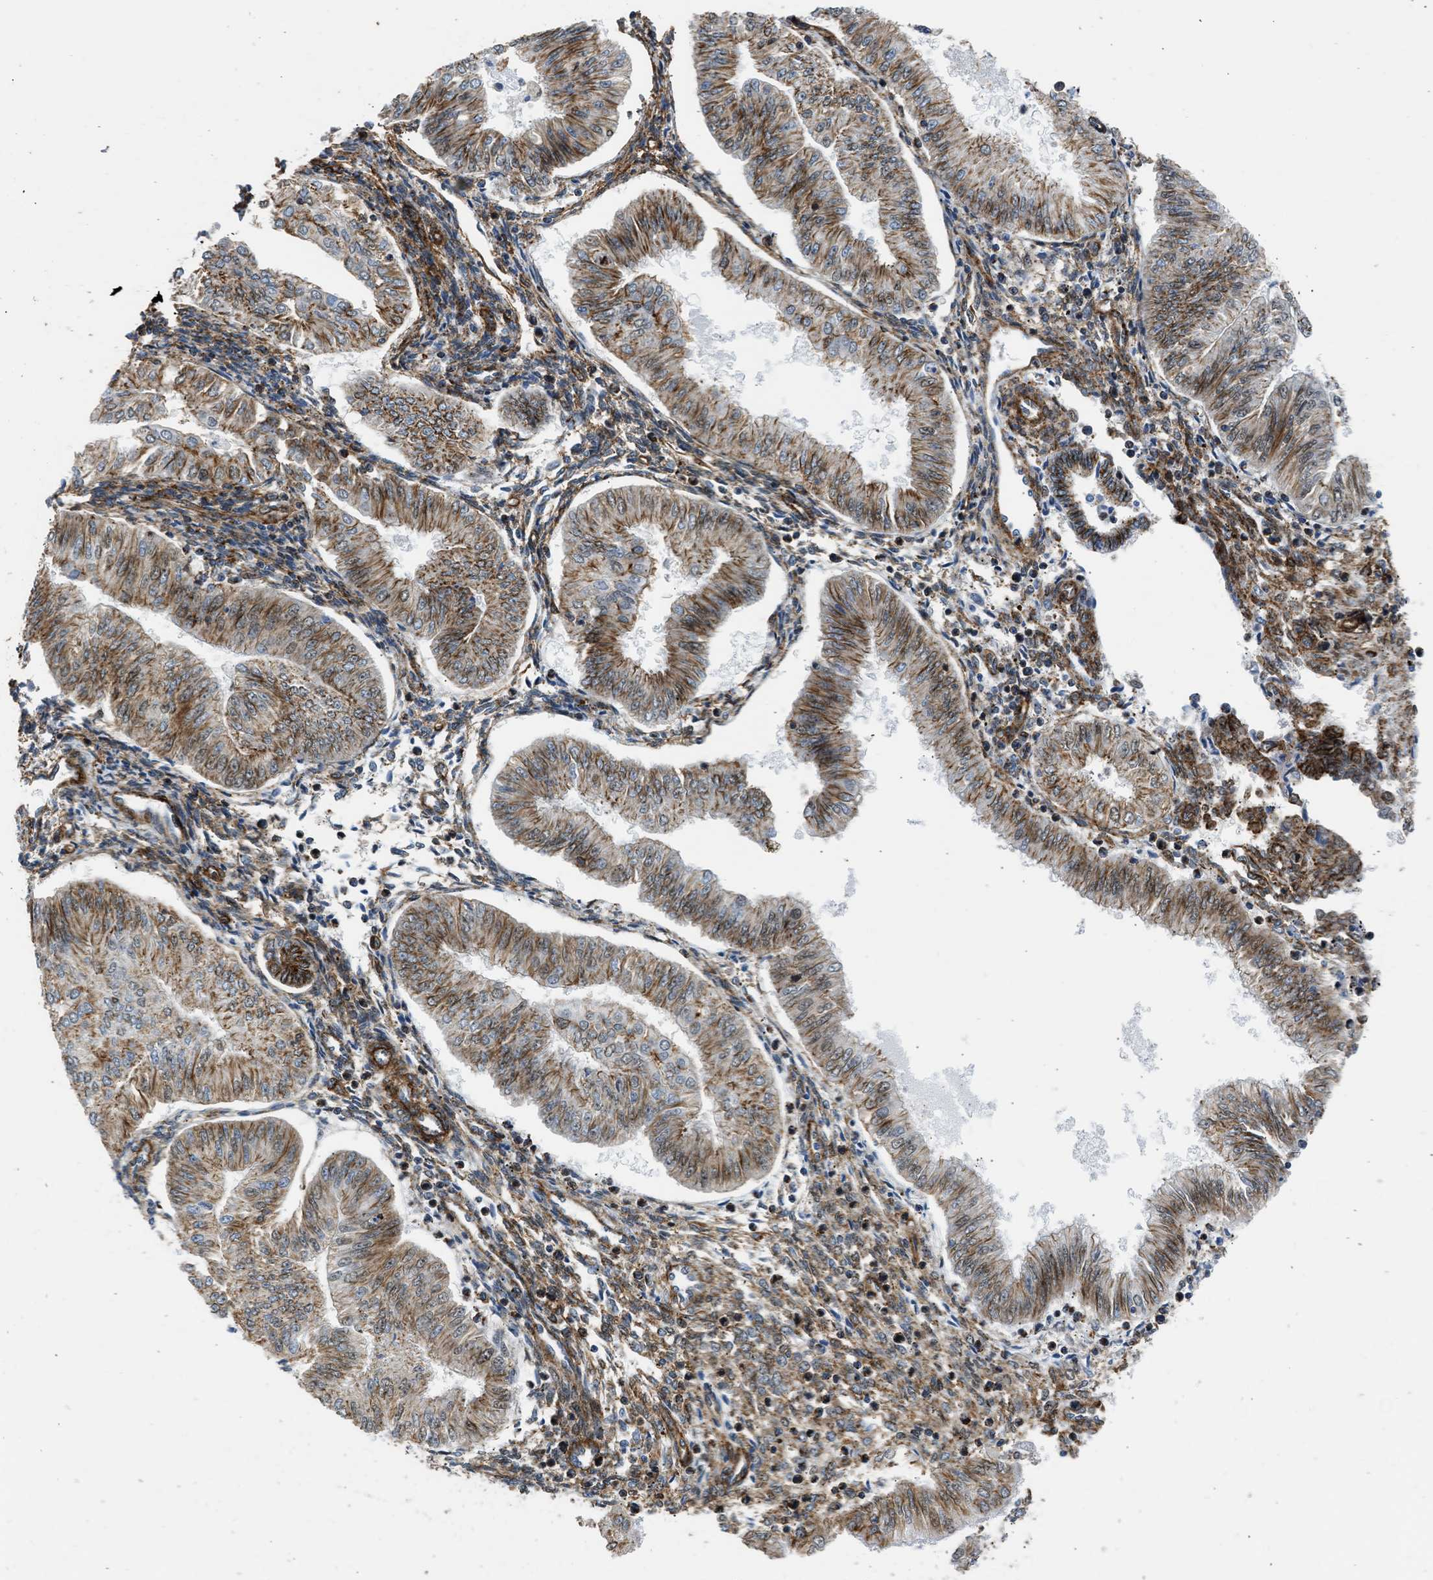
{"staining": {"intensity": "moderate", "quantity": ">75%", "location": "cytoplasmic/membranous"}, "tissue": "endometrial cancer", "cell_type": "Tumor cells", "image_type": "cancer", "snomed": [{"axis": "morphology", "description": "Normal tissue, NOS"}, {"axis": "morphology", "description": "Adenocarcinoma, NOS"}, {"axis": "topography", "description": "Endometrium"}], "caption": "Immunohistochemical staining of endometrial adenocarcinoma shows medium levels of moderate cytoplasmic/membranous protein expression in approximately >75% of tumor cells.", "gene": "SEPTIN2", "patient": {"sex": "female", "age": 53}}